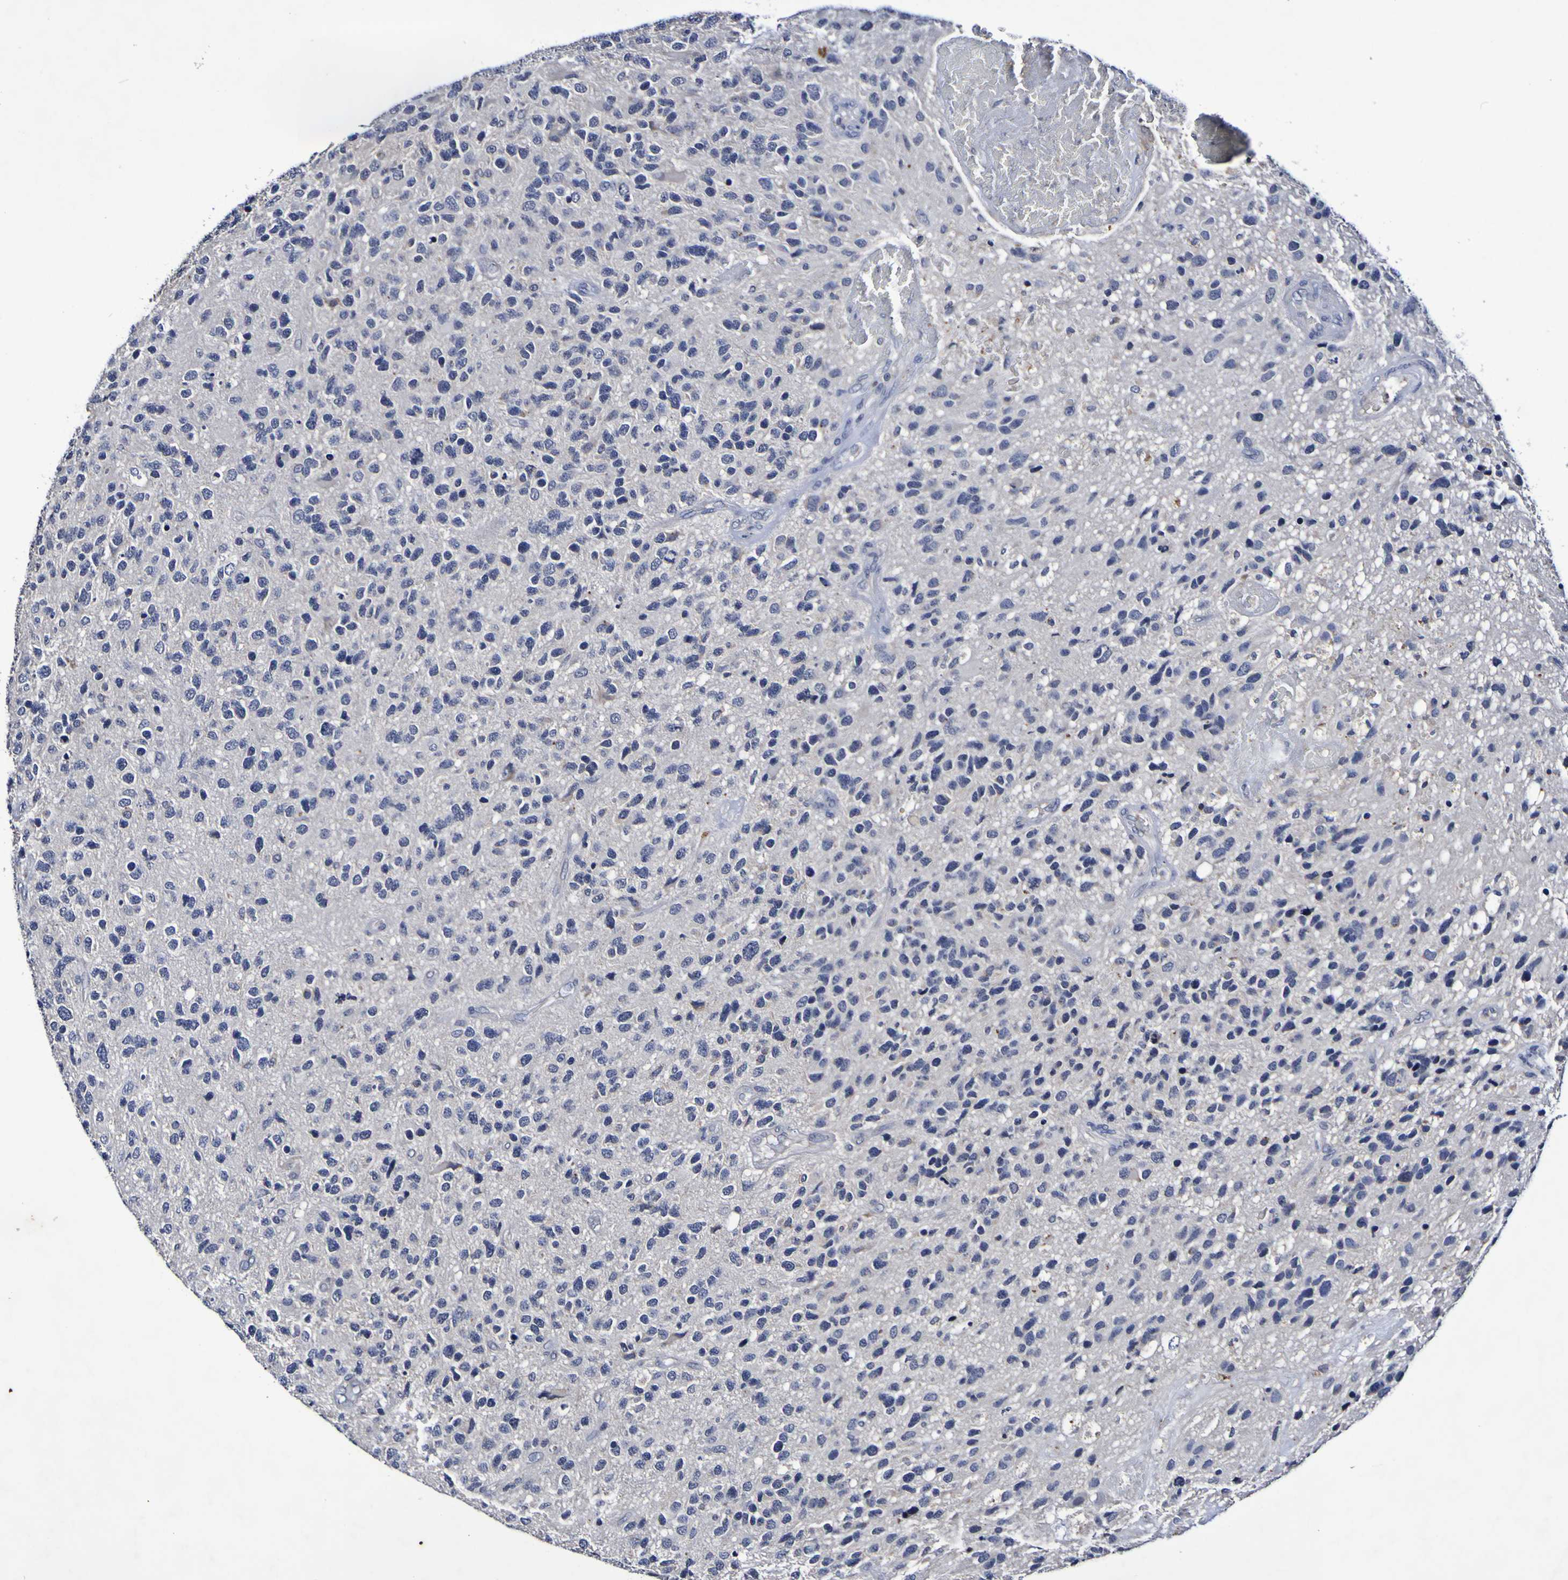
{"staining": {"intensity": "negative", "quantity": "none", "location": "none"}, "tissue": "glioma", "cell_type": "Tumor cells", "image_type": "cancer", "snomed": [{"axis": "morphology", "description": "Glioma, malignant, High grade"}, {"axis": "topography", "description": "Brain"}], "caption": "Immunohistochemical staining of glioma shows no significant expression in tumor cells. (Stains: DAB immunohistochemistry (IHC) with hematoxylin counter stain, Microscopy: brightfield microscopy at high magnification).", "gene": "PTP4A2", "patient": {"sex": "female", "age": 58}}